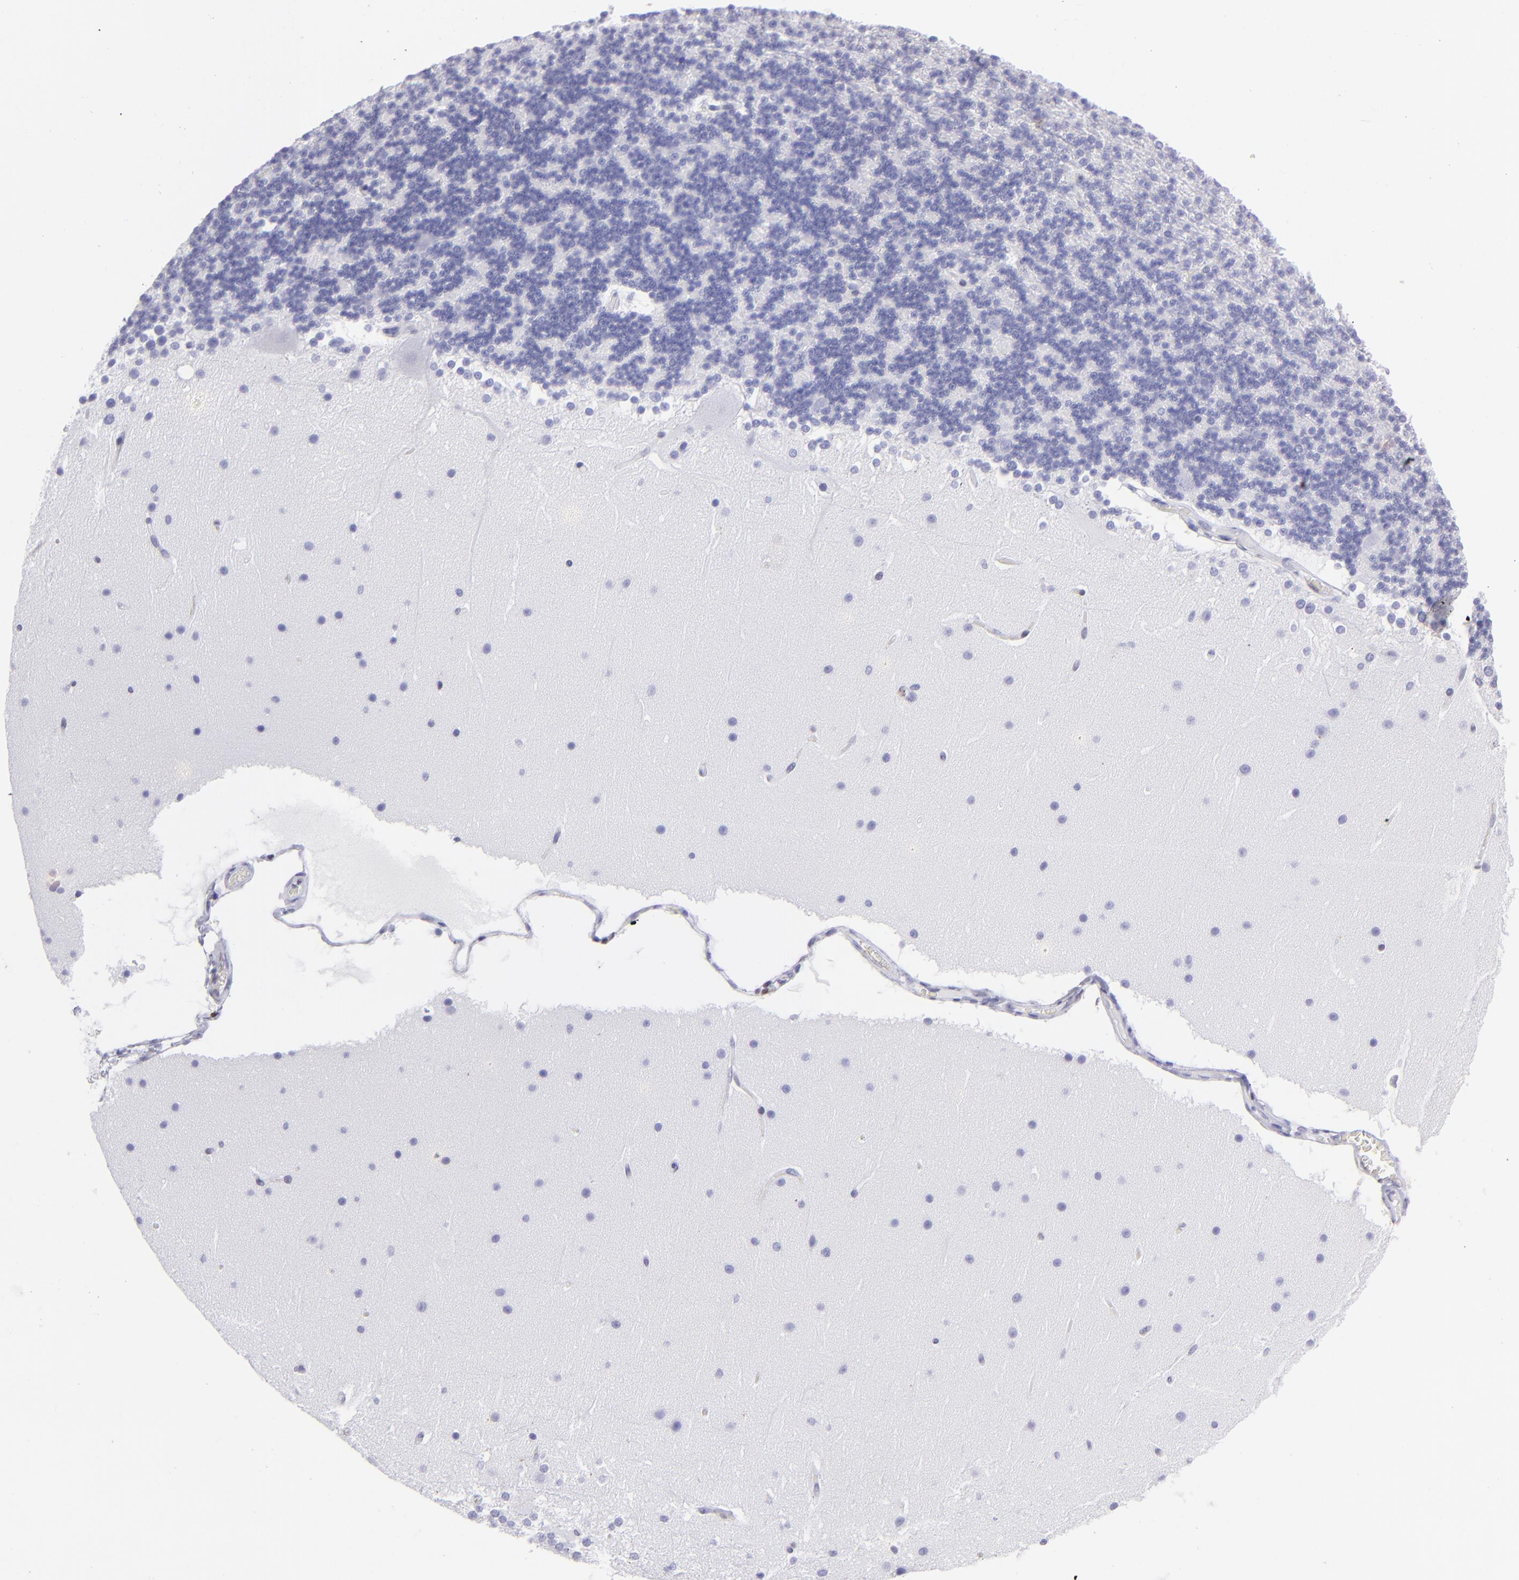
{"staining": {"intensity": "negative", "quantity": "none", "location": "none"}, "tissue": "cerebellum", "cell_type": "Cells in granular layer", "image_type": "normal", "snomed": [{"axis": "morphology", "description": "Normal tissue, NOS"}, {"axis": "topography", "description": "Cerebellum"}], "caption": "The histopathology image shows no staining of cells in granular layer in normal cerebellum. The staining was performed using DAB to visualize the protein expression in brown, while the nuclei were stained in blue with hematoxylin (Magnification: 20x).", "gene": "ETS1", "patient": {"sex": "female", "age": 19}}